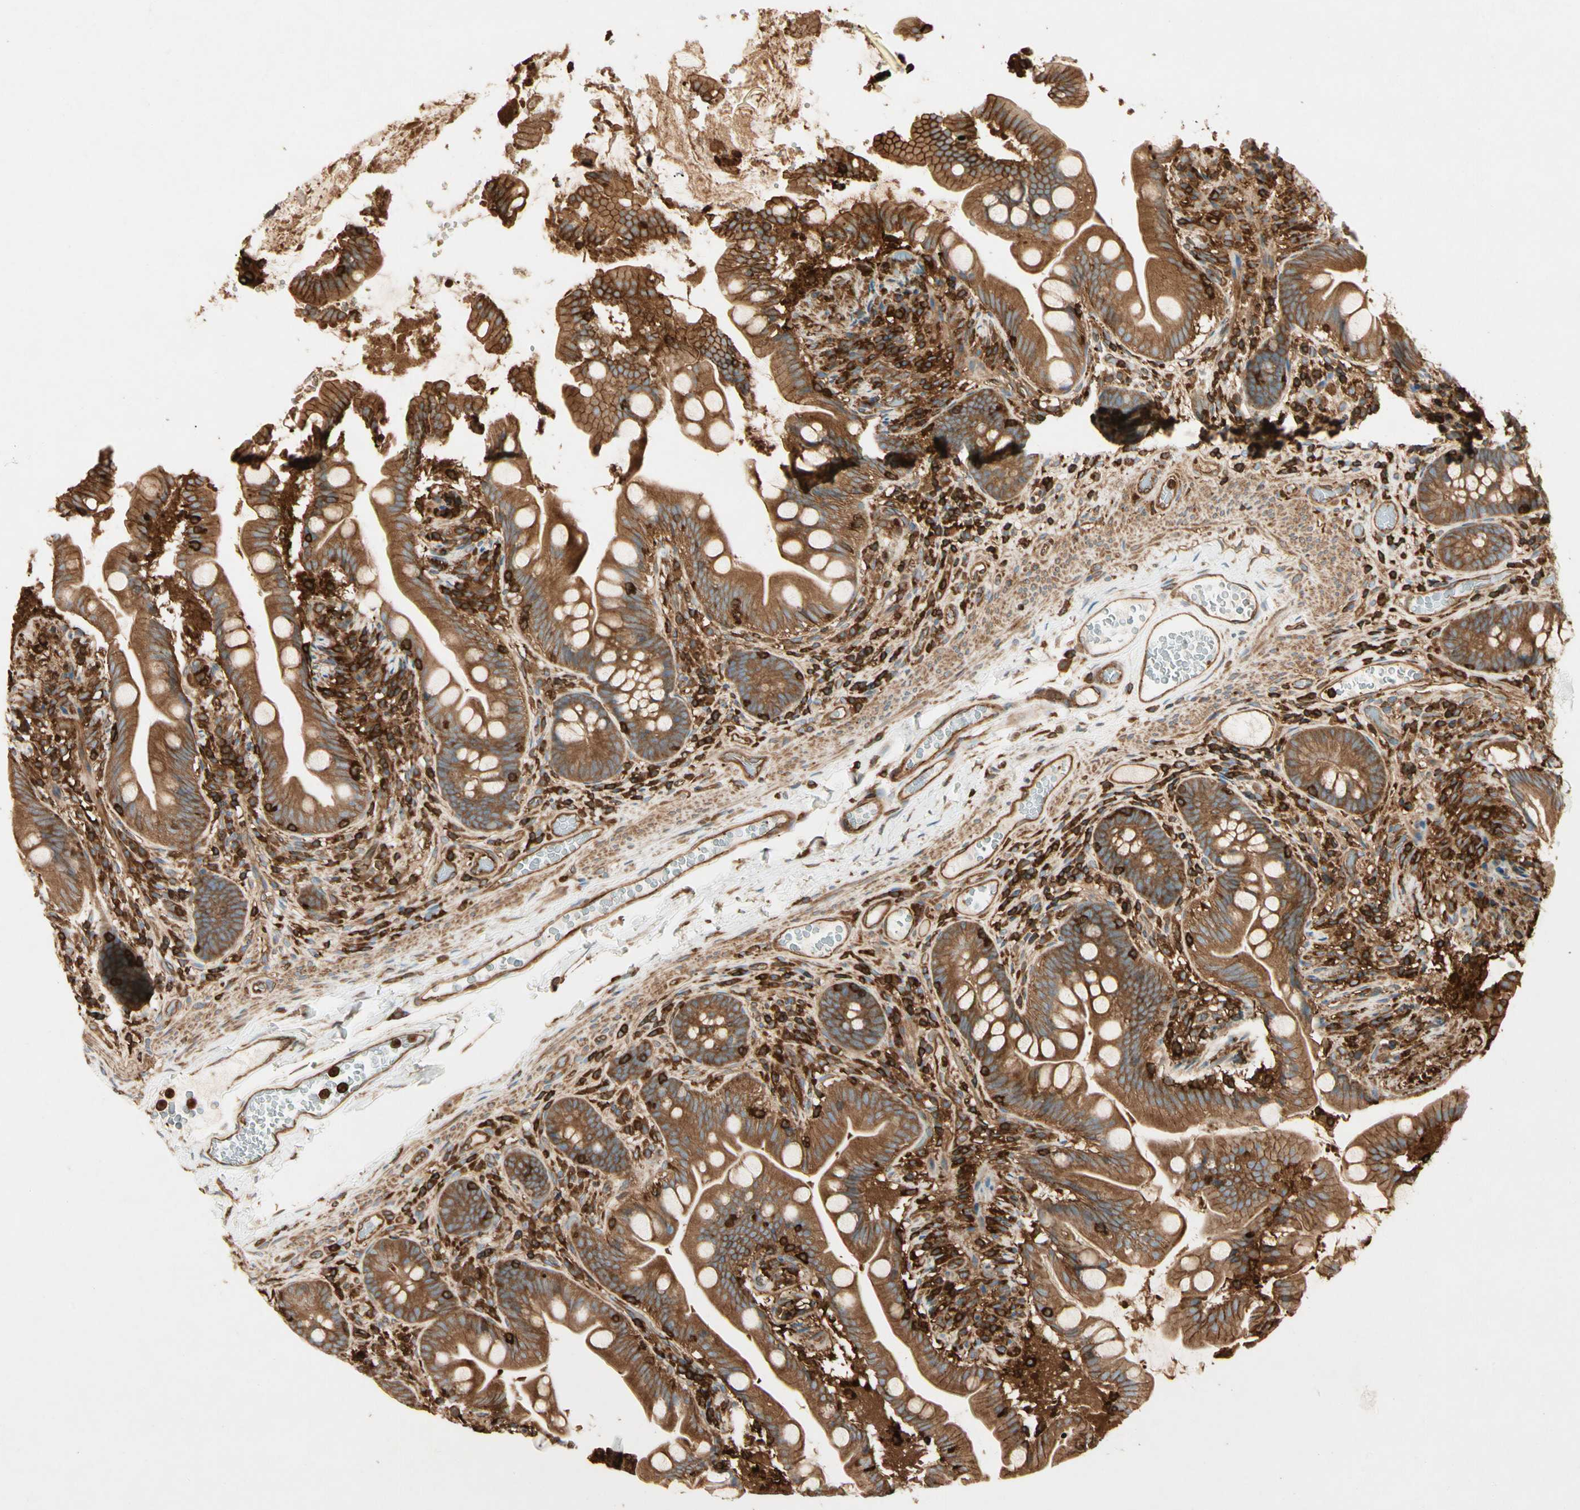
{"staining": {"intensity": "strong", "quantity": ">75%", "location": "cytoplasmic/membranous"}, "tissue": "small intestine", "cell_type": "Glandular cells", "image_type": "normal", "snomed": [{"axis": "morphology", "description": "Normal tissue, NOS"}, {"axis": "topography", "description": "Small intestine"}], "caption": "Unremarkable small intestine was stained to show a protein in brown. There is high levels of strong cytoplasmic/membranous positivity in approximately >75% of glandular cells. The staining was performed using DAB to visualize the protein expression in brown, while the nuclei were stained in blue with hematoxylin (Magnification: 20x).", "gene": "ARPC2", "patient": {"sex": "female", "age": 56}}